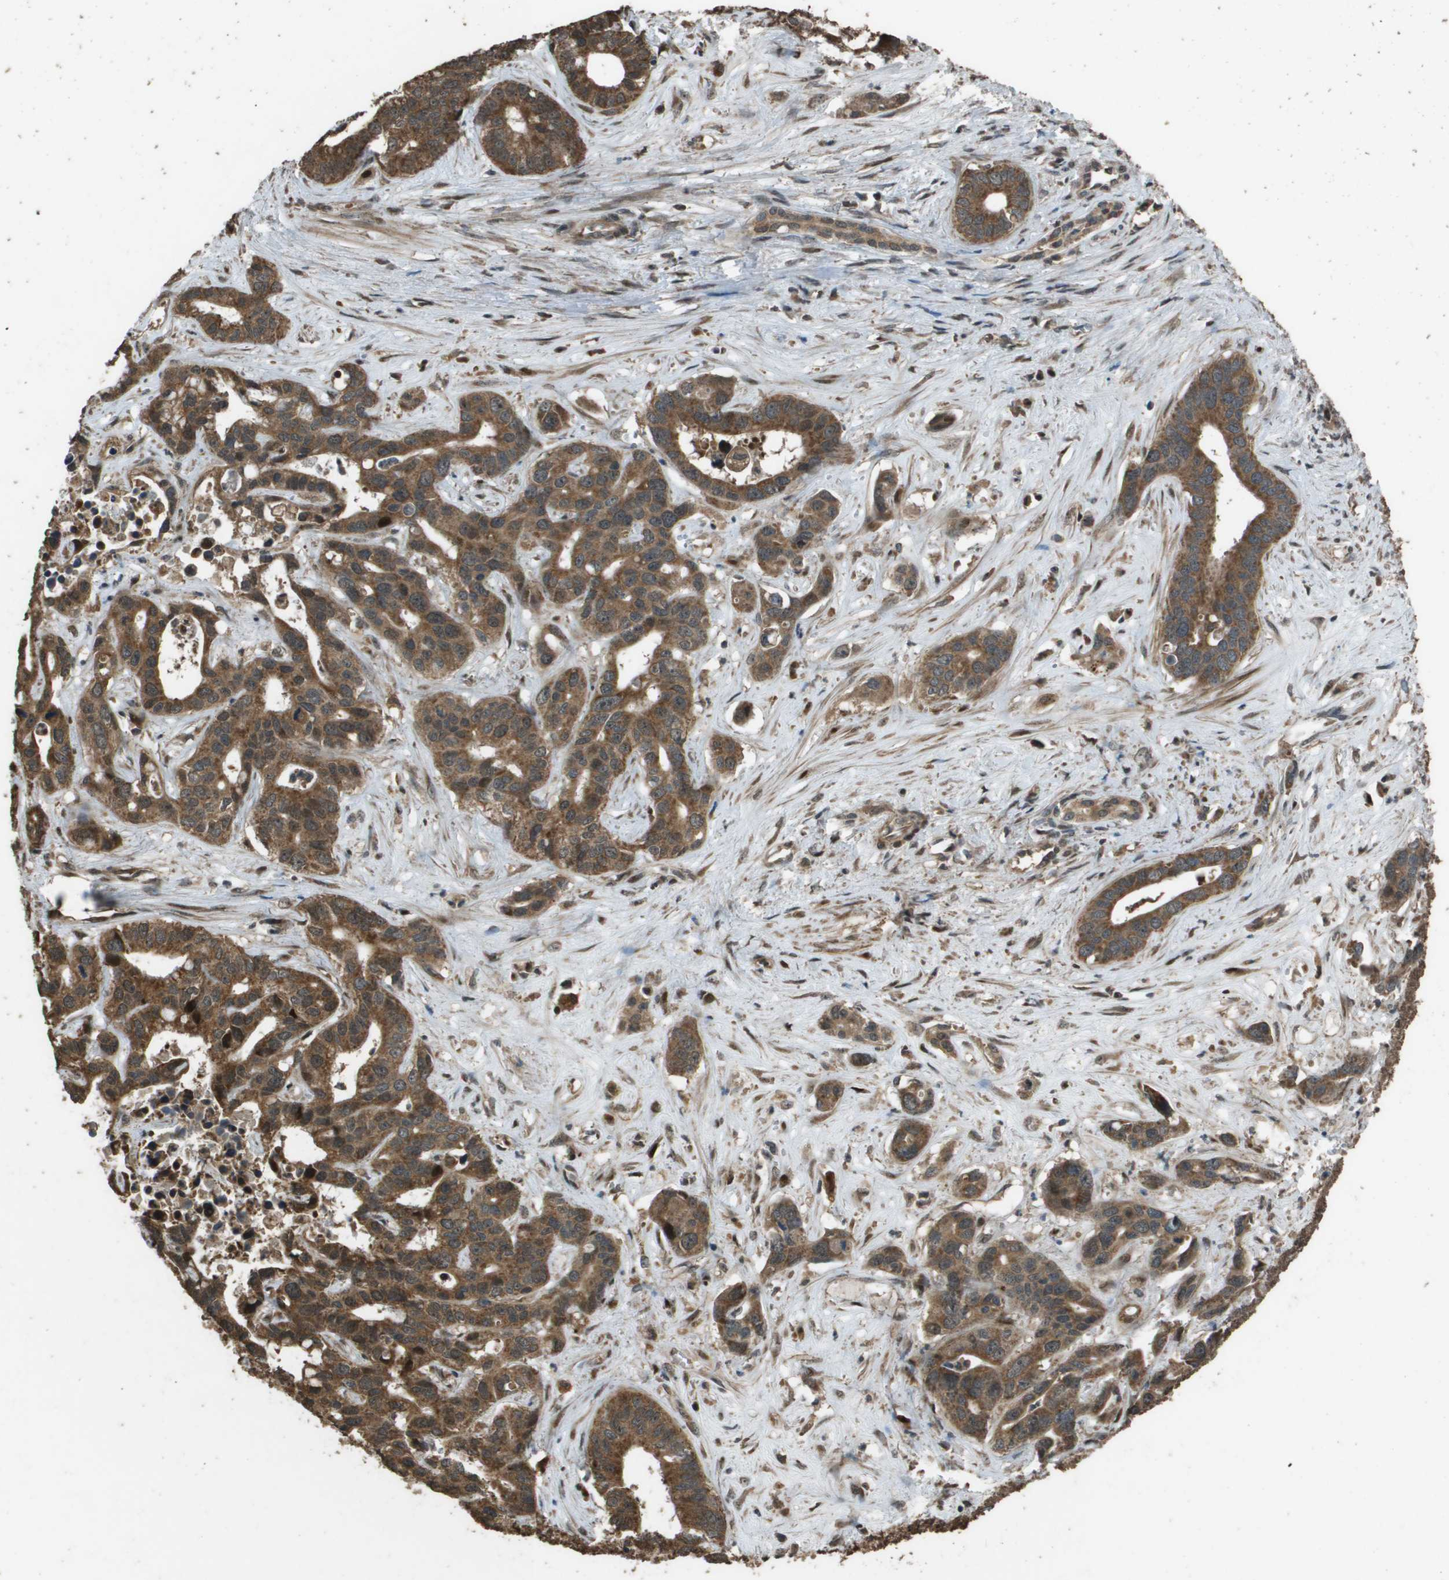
{"staining": {"intensity": "strong", "quantity": ">75%", "location": "cytoplasmic/membranous"}, "tissue": "liver cancer", "cell_type": "Tumor cells", "image_type": "cancer", "snomed": [{"axis": "morphology", "description": "Cholangiocarcinoma"}, {"axis": "topography", "description": "Liver"}], "caption": "Cholangiocarcinoma (liver) tissue exhibits strong cytoplasmic/membranous staining in about >75% of tumor cells, visualized by immunohistochemistry.", "gene": "FIG4", "patient": {"sex": "female", "age": 65}}